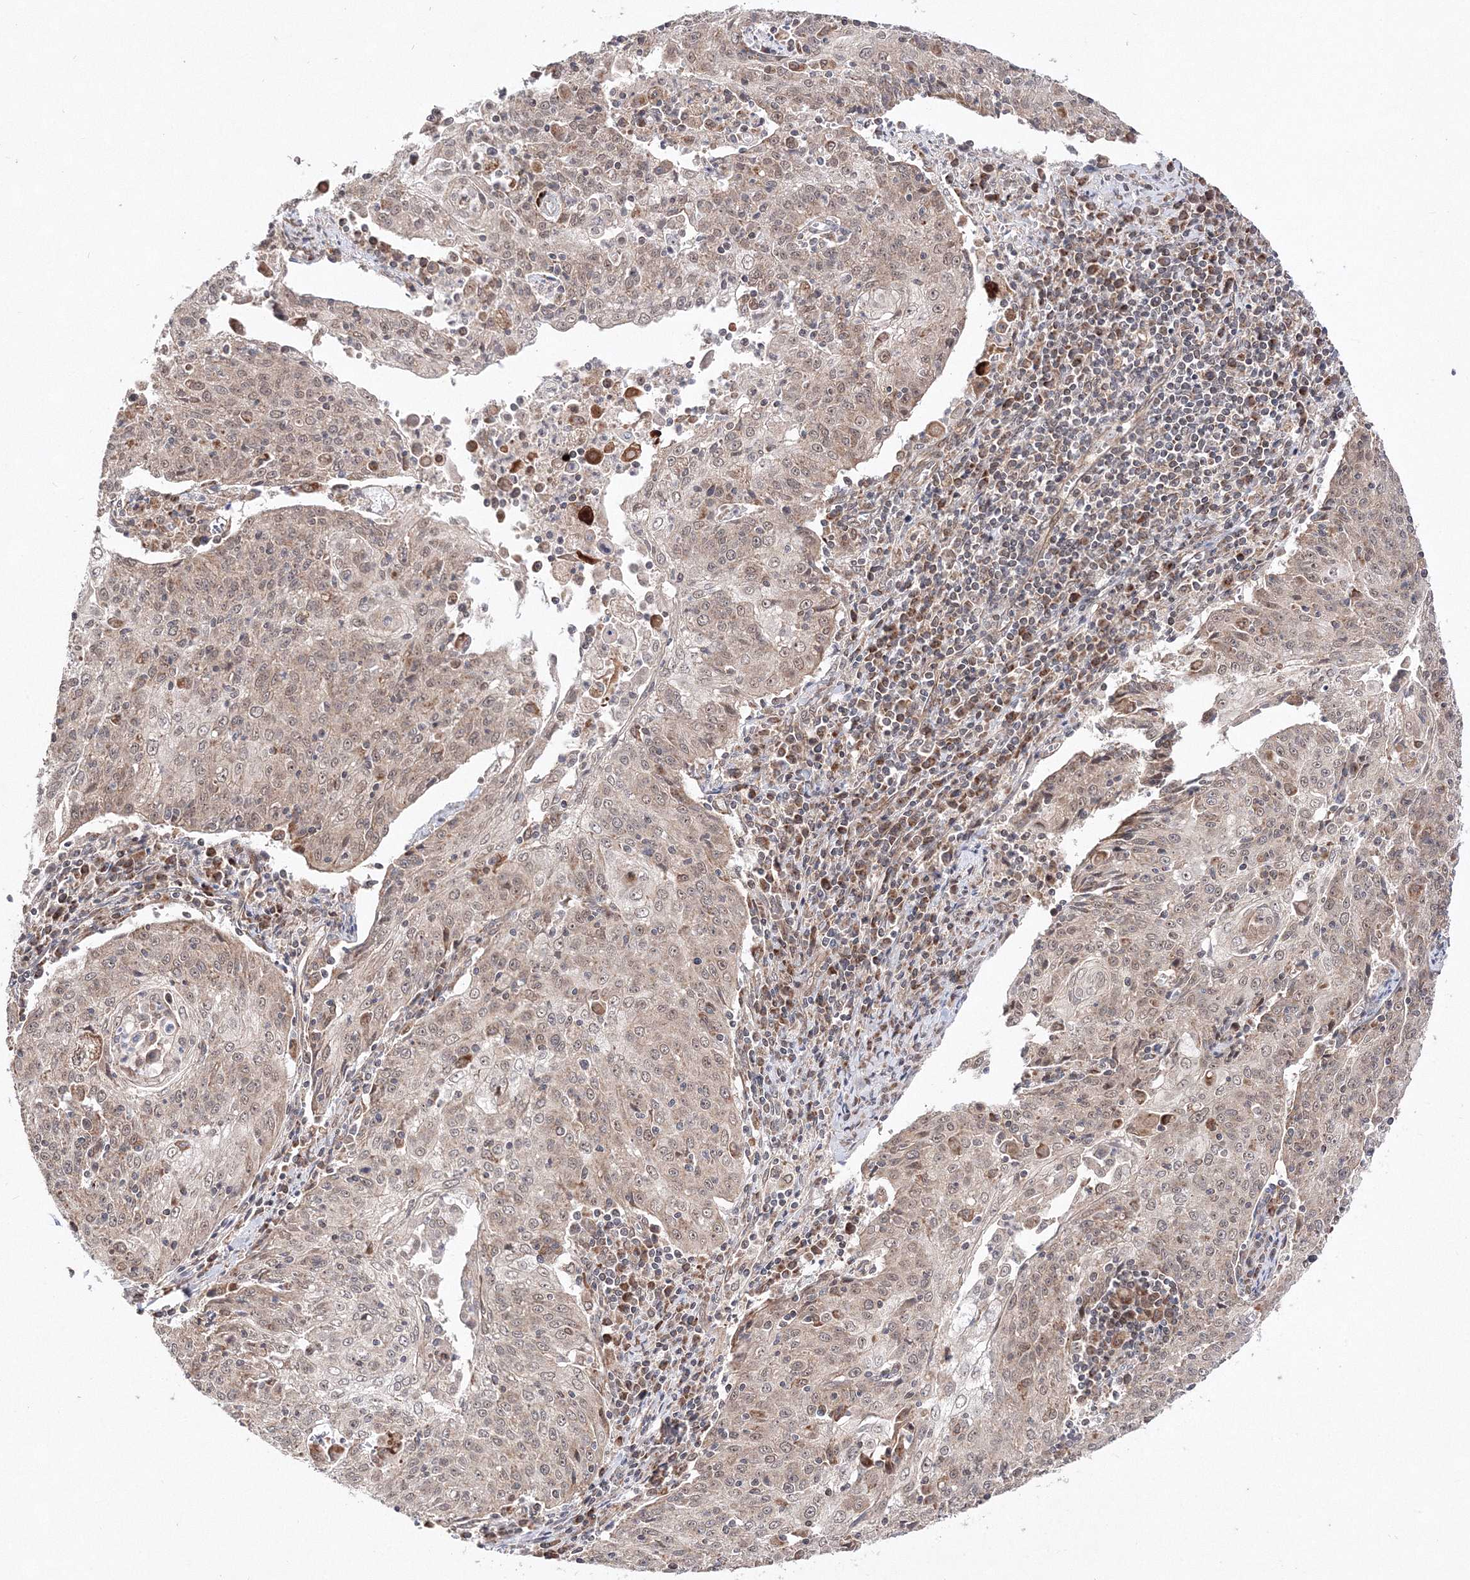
{"staining": {"intensity": "weak", "quantity": "25%-75%", "location": "cytoplasmic/membranous"}, "tissue": "cervical cancer", "cell_type": "Tumor cells", "image_type": "cancer", "snomed": [{"axis": "morphology", "description": "Squamous cell carcinoma, NOS"}, {"axis": "topography", "description": "Cervix"}], "caption": "Immunohistochemical staining of human cervical cancer shows weak cytoplasmic/membranous protein expression in approximately 25%-75% of tumor cells. (Stains: DAB in brown, nuclei in blue, Microscopy: brightfield microscopy at high magnification).", "gene": "DALRD3", "patient": {"sex": "female", "age": 48}}